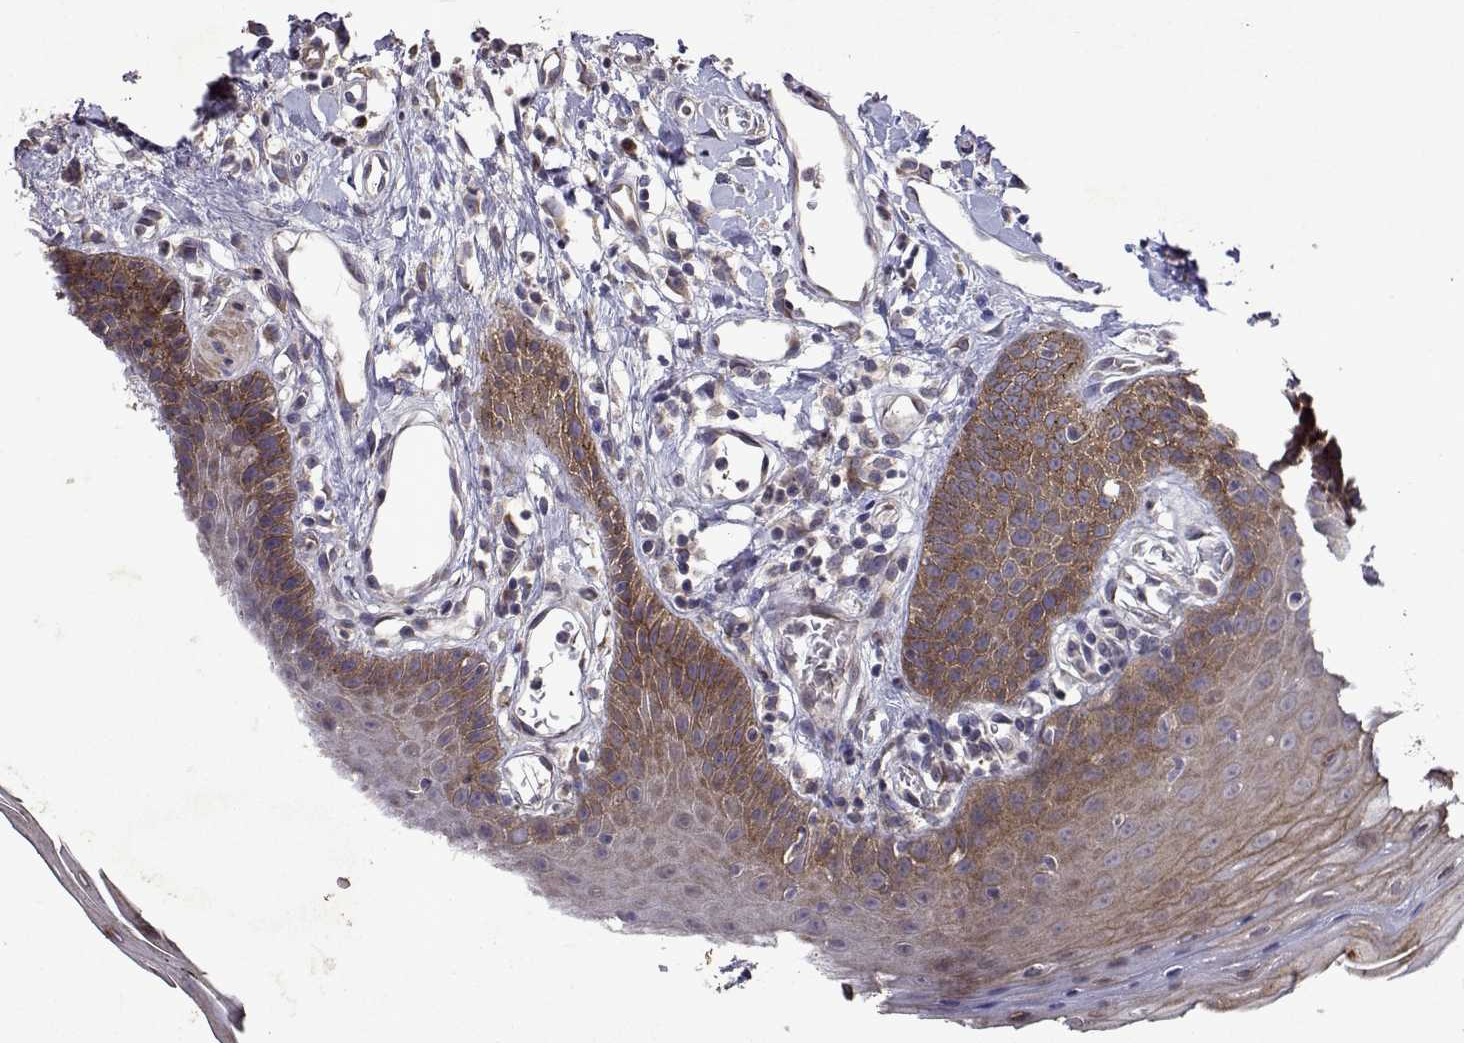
{"staining": {"intensity": "weak", "quantity": ">75%", "location": "cytoplasmic/membranous"}, "tissue": "oral mucosa", "cell_type": "Squamous epithelial cells", "image_type": "normal", "snomed": [{"axis": "morphology", "description": "Normal tissue, NOS"}, {"axis": "topography", "description": "Oral tissue"}, {"axis": "topography", "description": "Tounge, NOS"}], "caption": "Protein positivity by immunohistochemistry (IHC) reveals weak cytoplasmic/membranous positivity in about >75% of squamous epithelial cells in normal oral mucosa.", "gene": "TARBP2", "patient": {"sex": "female", "age": 59}}